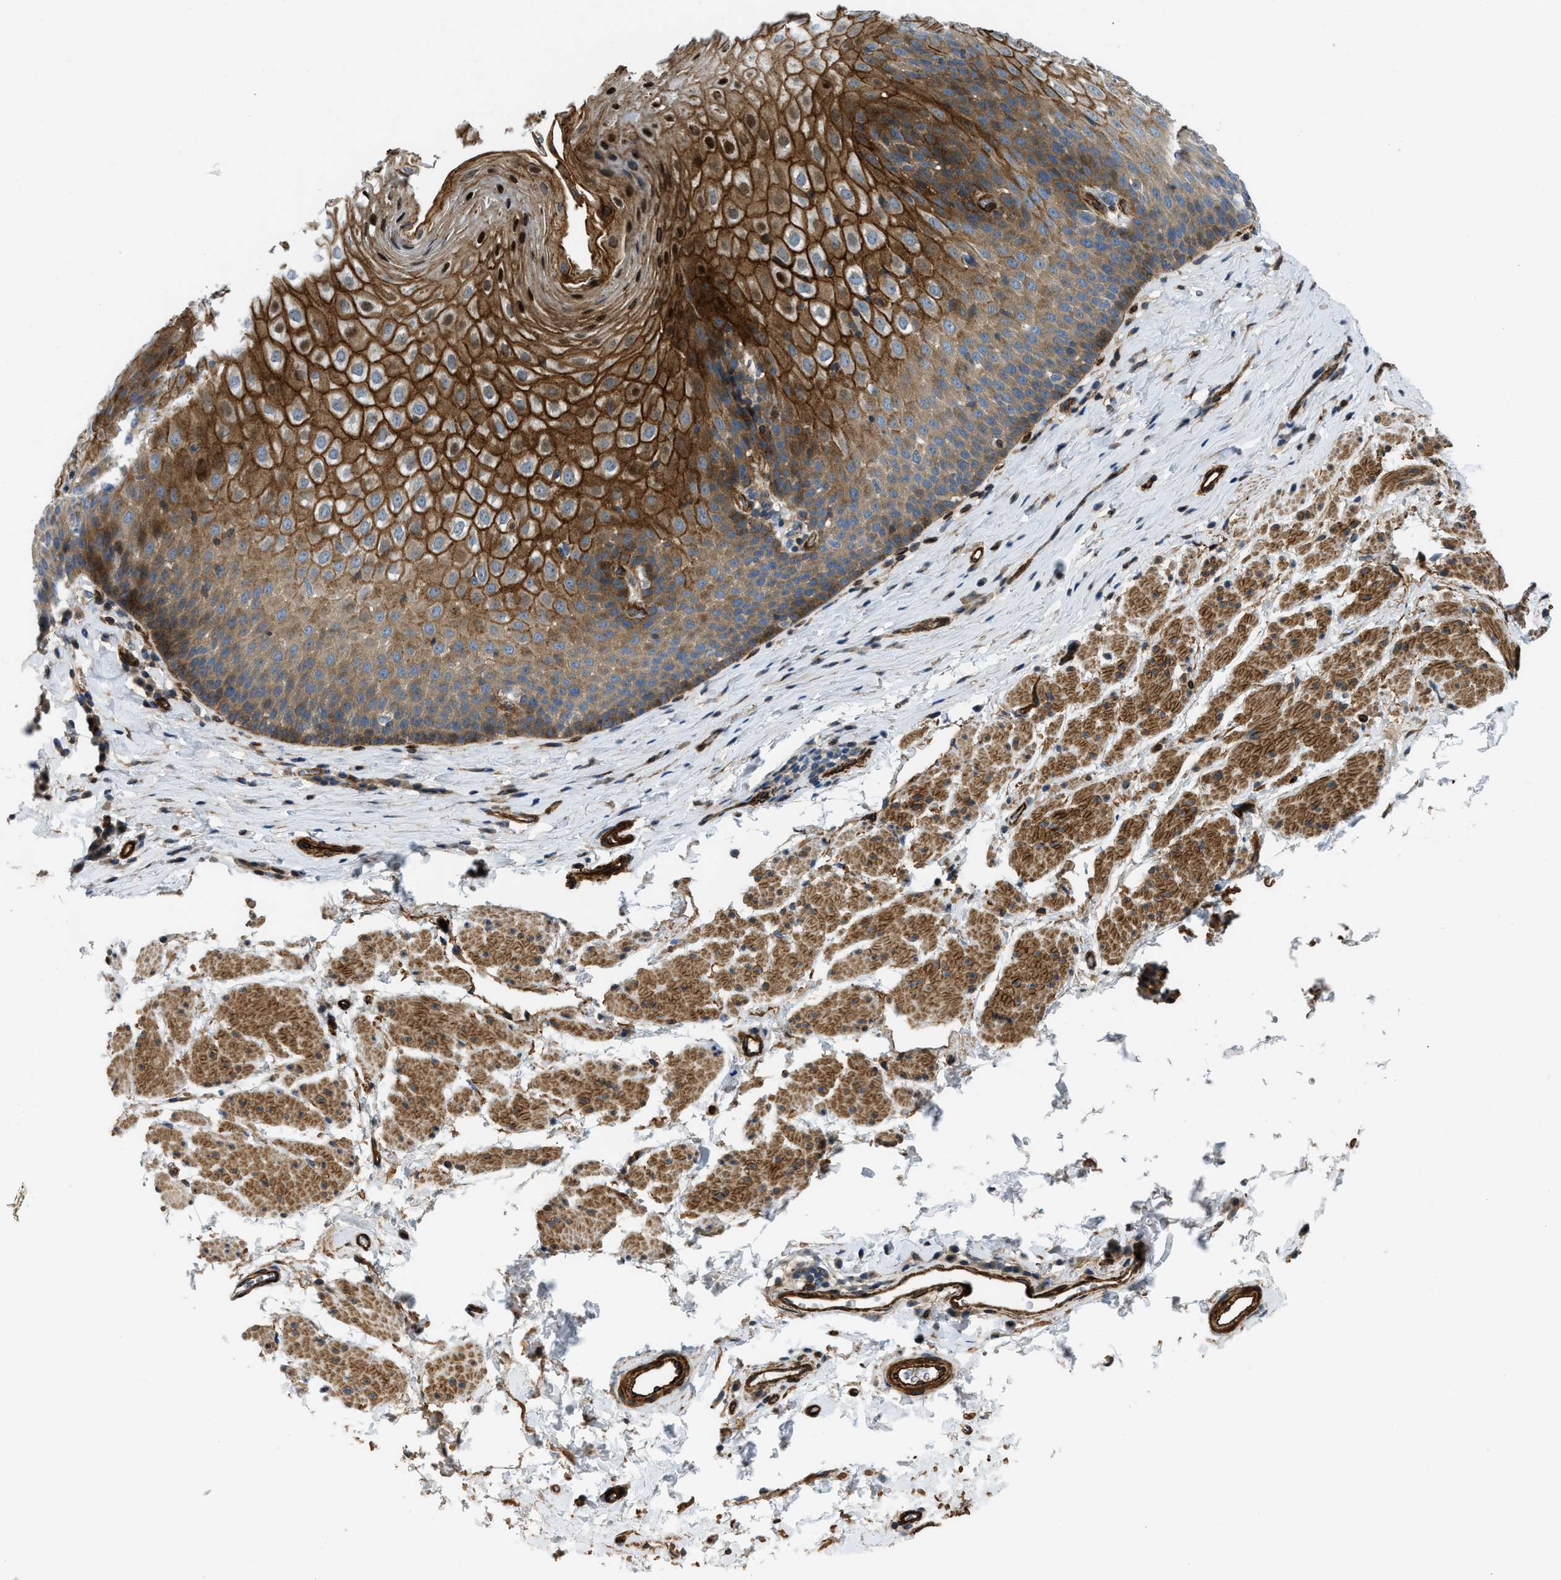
{"staining": {"intensity": "strong", "quantity": ">75%", "location": "cytoplasmic/membranous"}, "tissue": "esophagus", "cell_type": "Squamous epithelial cells", "image_type": "normal", "snomed": [{"axis": "morphology", "description": "Normal tissue, NOS"}, {"axis": "topography", "description": "Esophagus"}], "caption": "Brown immunohistochemical staining in unremarkable esophagus demonstrates strong cytoplasmic/membranous expression in approximately >75% of squamous epithelial cells. (DAB IHC with brightfield microscopy, high magnification).", "gene": "NYNRIN", "patient": {"sex": "female", "age": 61}}